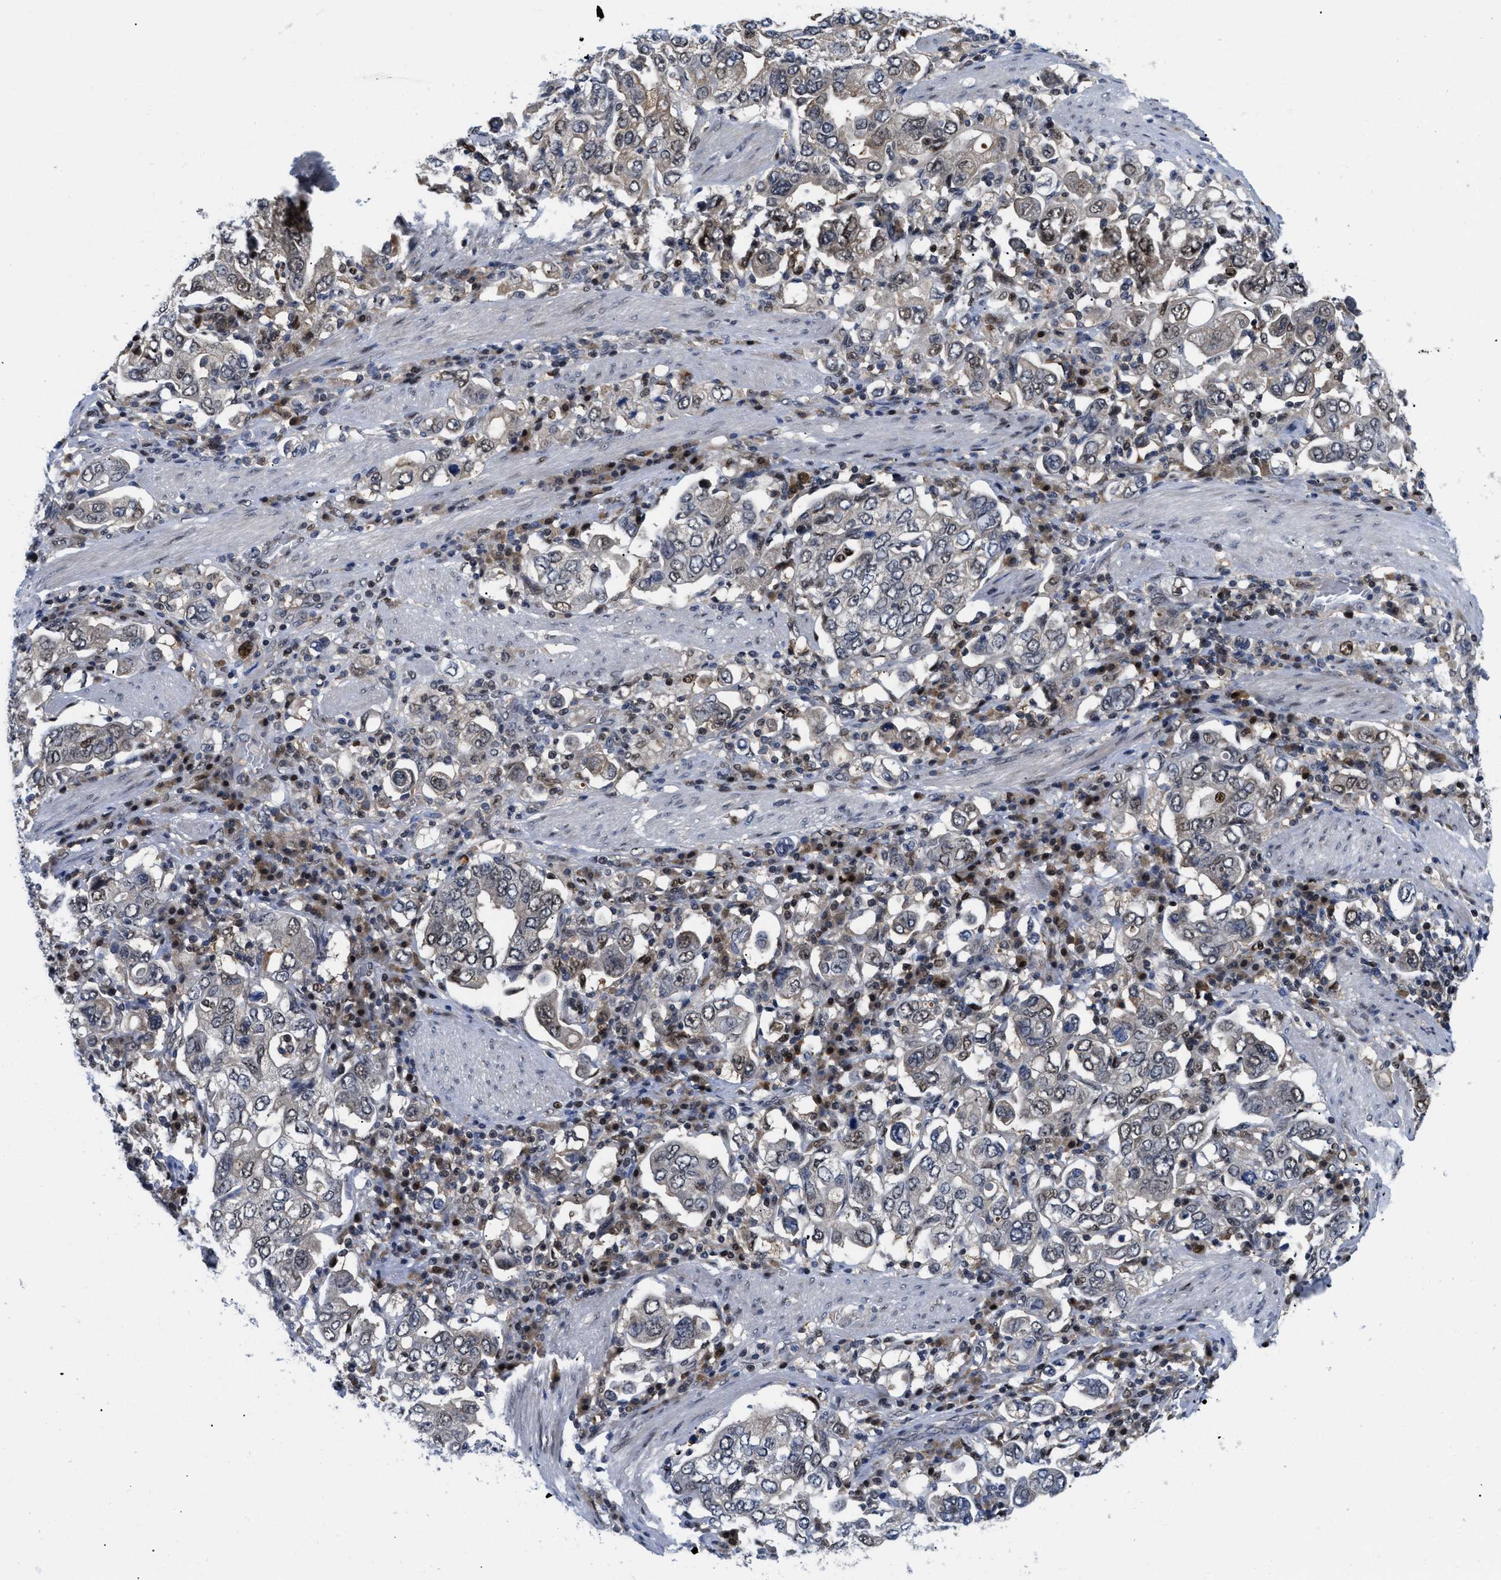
{"staining": {"intensity": "weak", "quantity": "25%-75%", "location": "cytoplasmic/membranous,nuclear"}, "tissue": "stomach cancer", "cell_type": "Tumor cells", "image_type": "cancer", "snomed": [{"axis": "morphology", "description": "Adenocarcinoma, NOS"}, {"axis": "topography", "description": "Stomach, upper"}], "caption": "Protein expression analysis of human stomach cancer (adenocarcinoma) reveals weak cytoplasmic/membranous and nuclear staining in about 25%-75% of tumor cells.", "gene": "SLC29A2", "patient": {"sex": "male", "age": 62}}